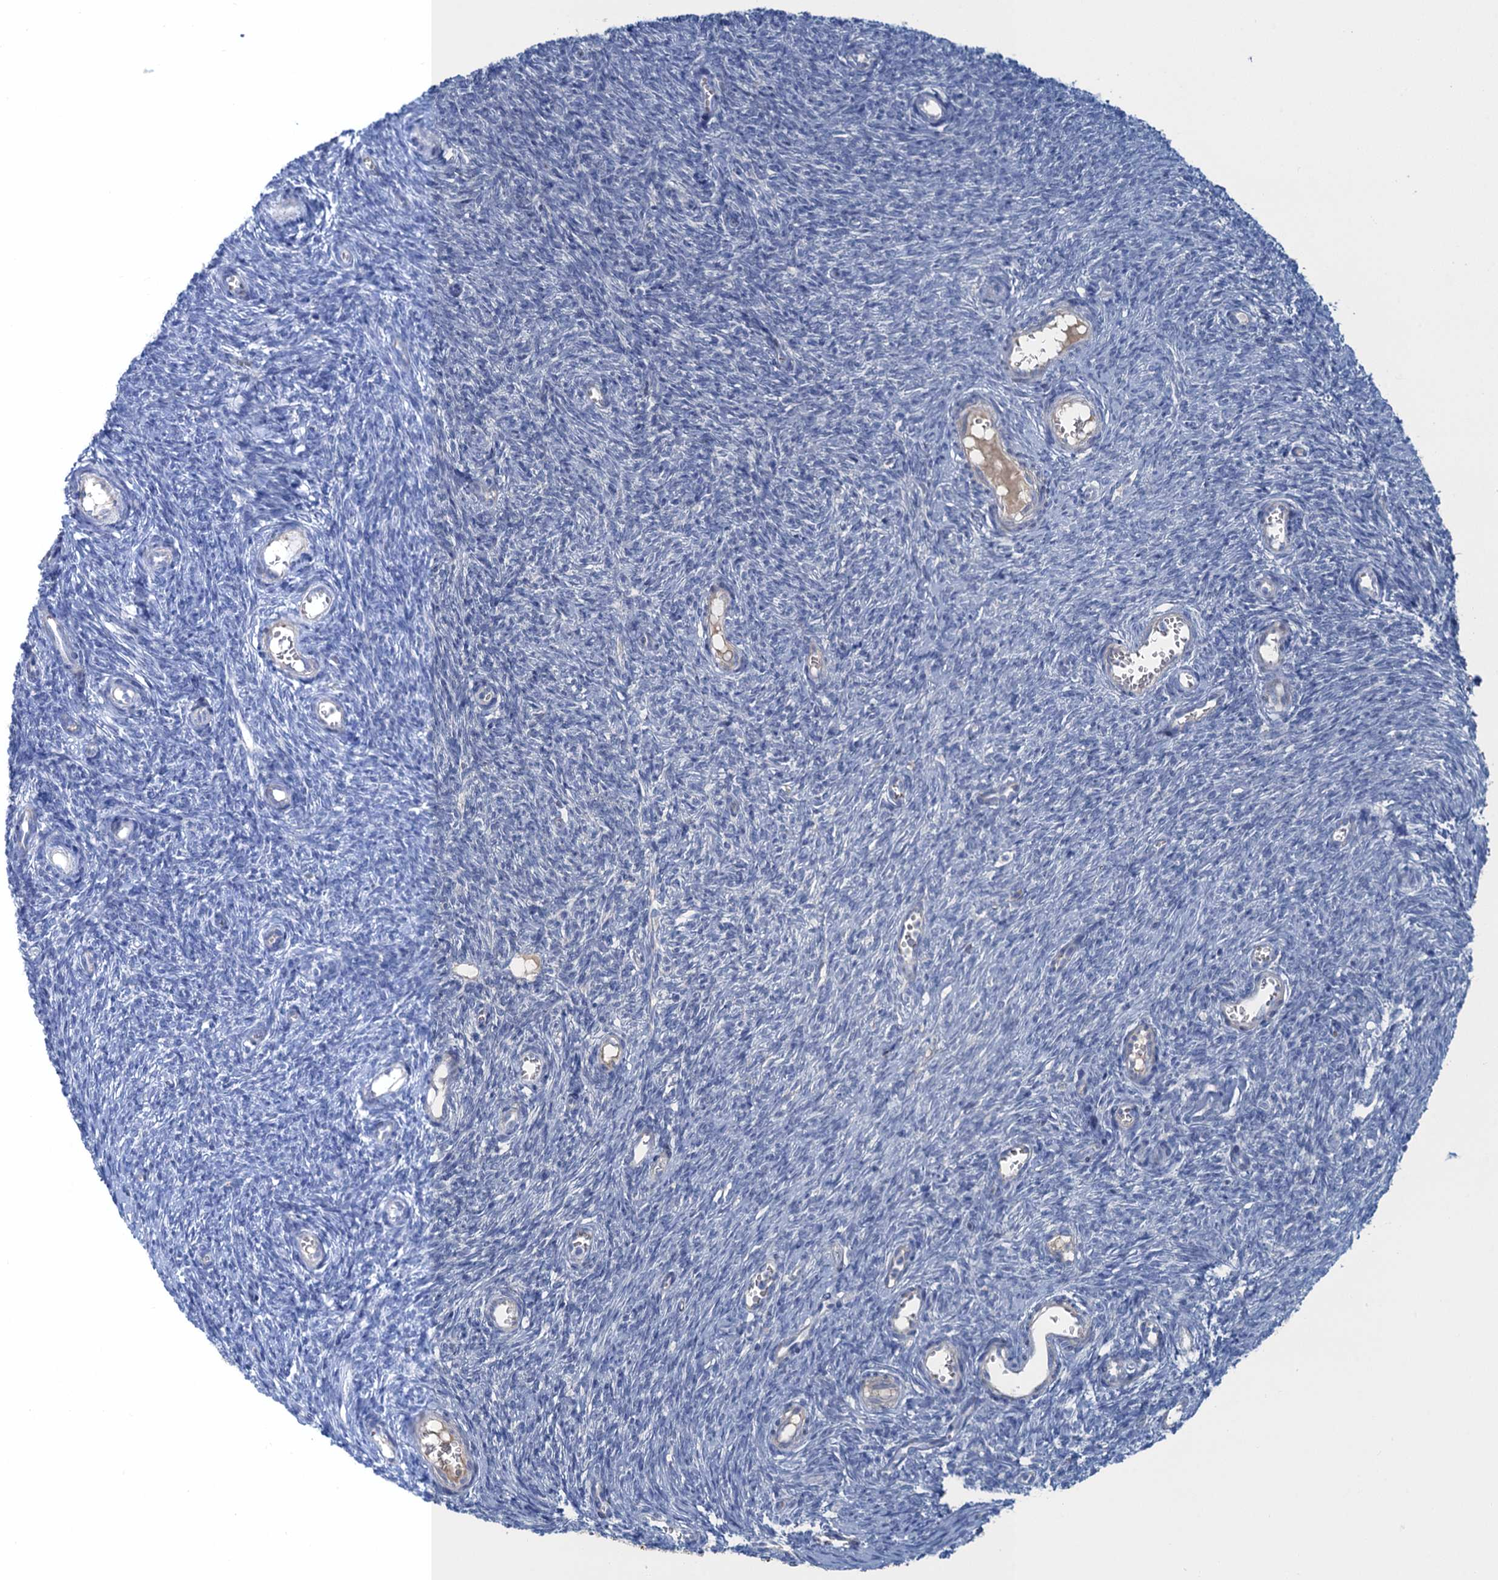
{"staining": {"intensity": "negative", "quantity": "none", "location": "none"}, "tissue": "ovary", "cell_type": "Ovarian stroma cells", "image_type": "normal", "snomed": [{"axis": "morphology", "description": "Normal tissue, NOS"}, {"axis": "topography", "description": "Ovary"}], "caption": "Benign ovary was stained to show a protein in brown. There is no significant positivity in ovarian stroma cells. (DAB immunohistochemistry (IHC) visualized using brightfield microscopy, high magnification).", "gene": "MYADML2", "patient": {"sex": "female", "age": 44}}